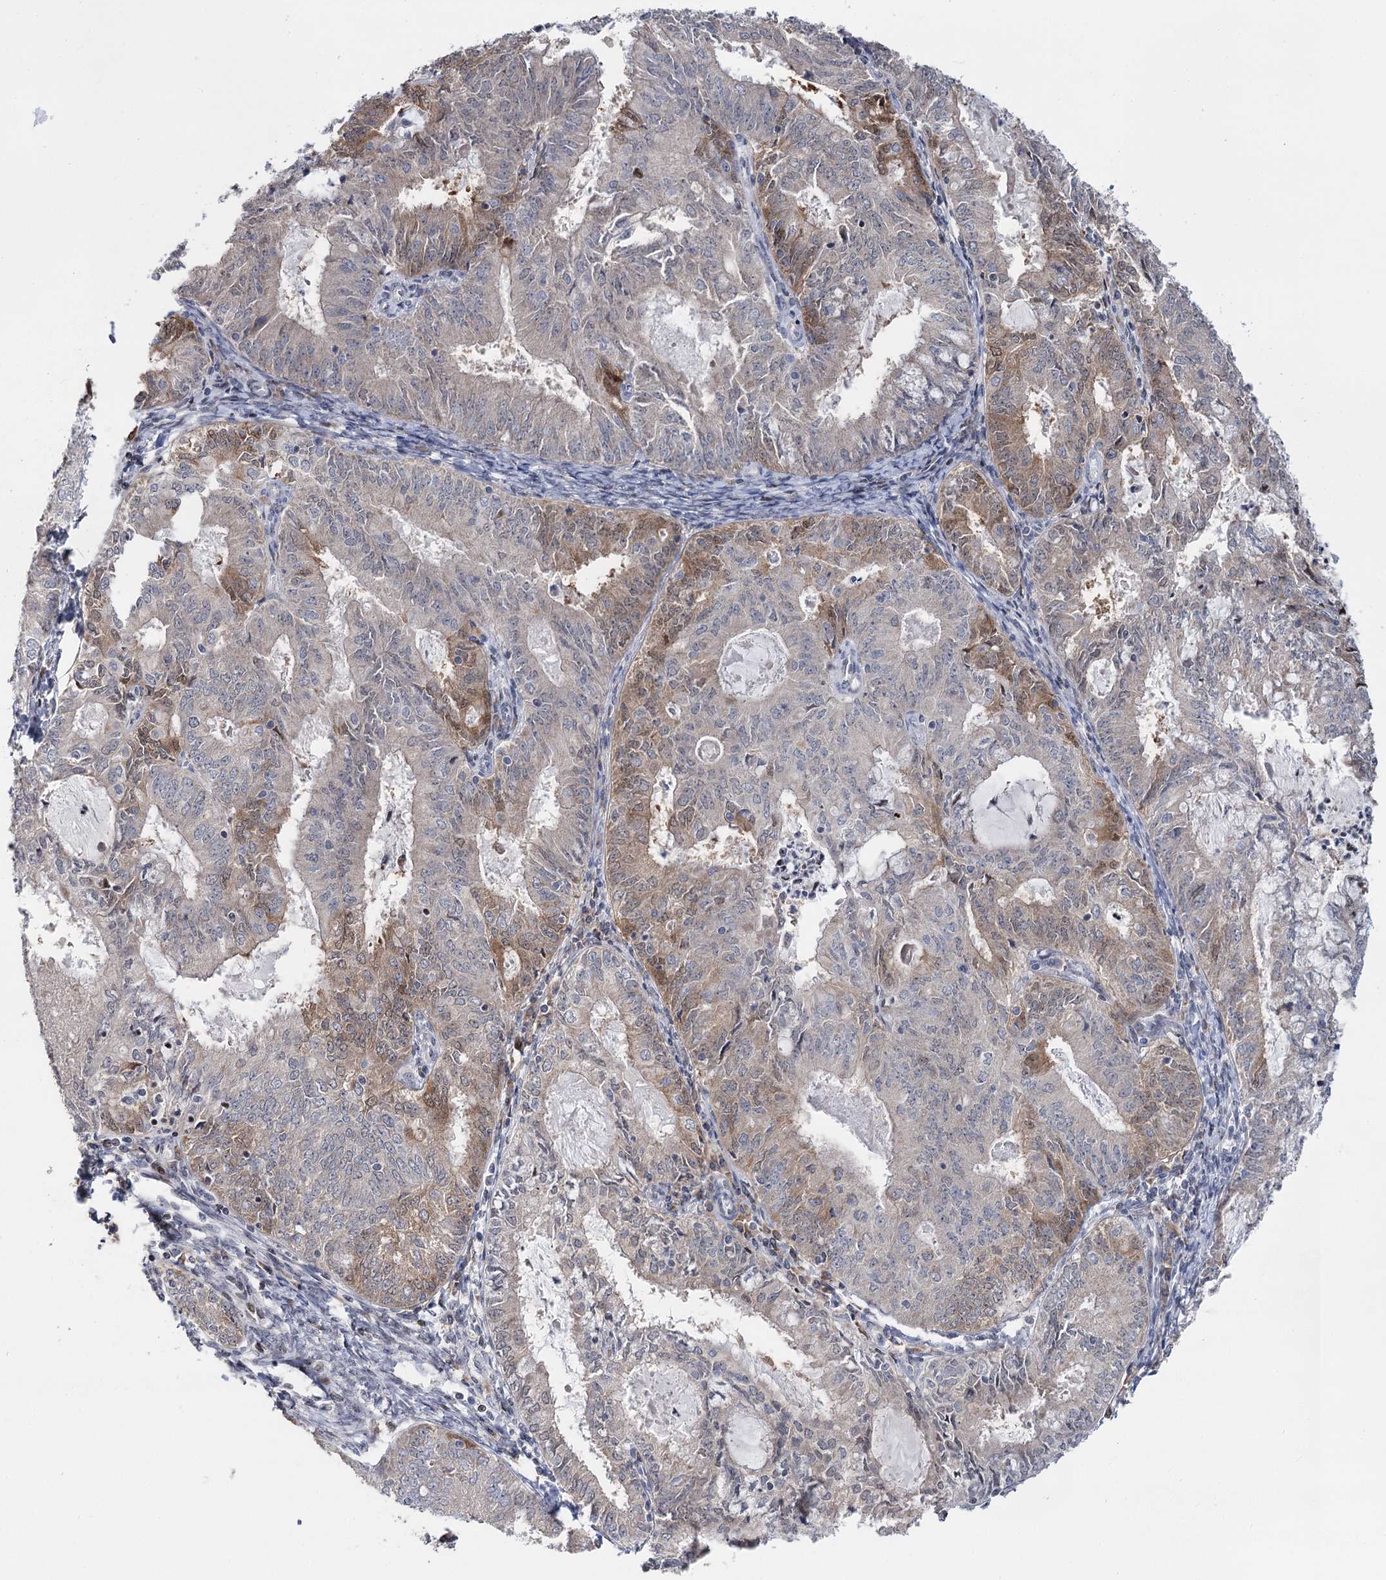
{"staining": {"intensity": "moderate", "quantity": "25%-75%", "location": "cytoplasmic/membranous"}, "tissue": "endometrial cancer", "cell_type": "Tumor cells", "image_type": "cancer", "snomed": [{"axis": "morphology", "description": "Adenocarcinoma, NOS"}, {"axis": "topography", "description": "Endometrium"}], "caption": "A brown stain shows moderate cytoplasmic/membranous expression of a protein in endometrial cancer (adenocarcinoma) tumor cells.", "gene": "PTGR1", "patient": {"sex": "female", "age": 57}}